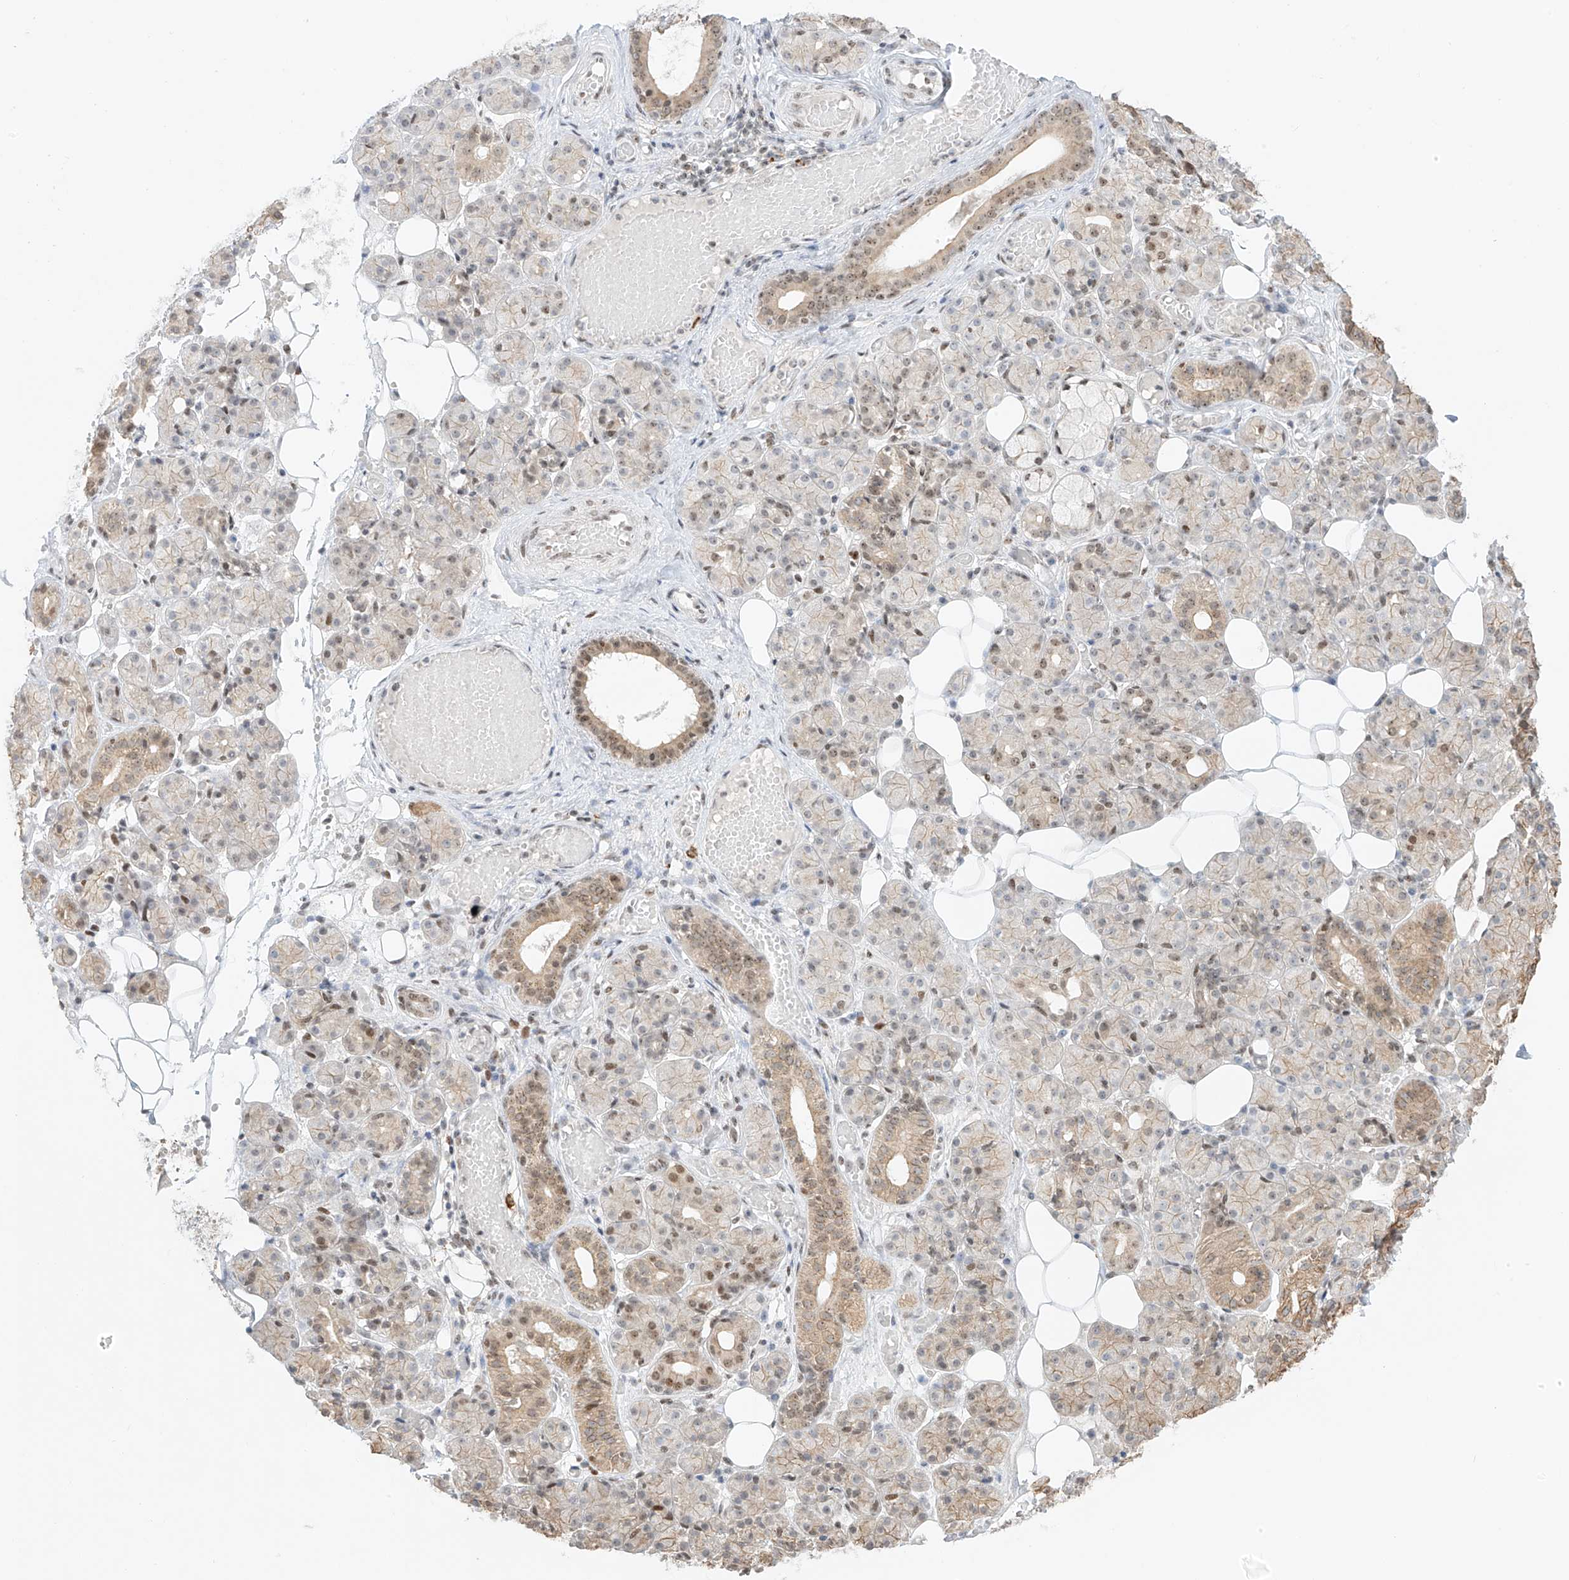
{"staining": {"intensity": "moderate", "quantity": "25%-75%", "location": "cytoplasmic/membranous,nuclear"}, "tissue": "salivary gland", "cell_type": "Glandular cells", "image_type": "normal", "snomed": [{"axis": "morphology", "description": "Normal tissue, NOS"}, {"axis": "topography", "description": "Salivary gland"}], "caption": "Immunohistochemical staining of unremarkable human salivary gland demonstrates medium levels of moderate cytoplasmic/membranous,nuclear positivity in about 25%-75% of glandular cells. (brown staining indicates protein expression, while blue staining denotes nuclei).", "gene": "ZNF512", "patient": {"sex": "male", "age": 63}}